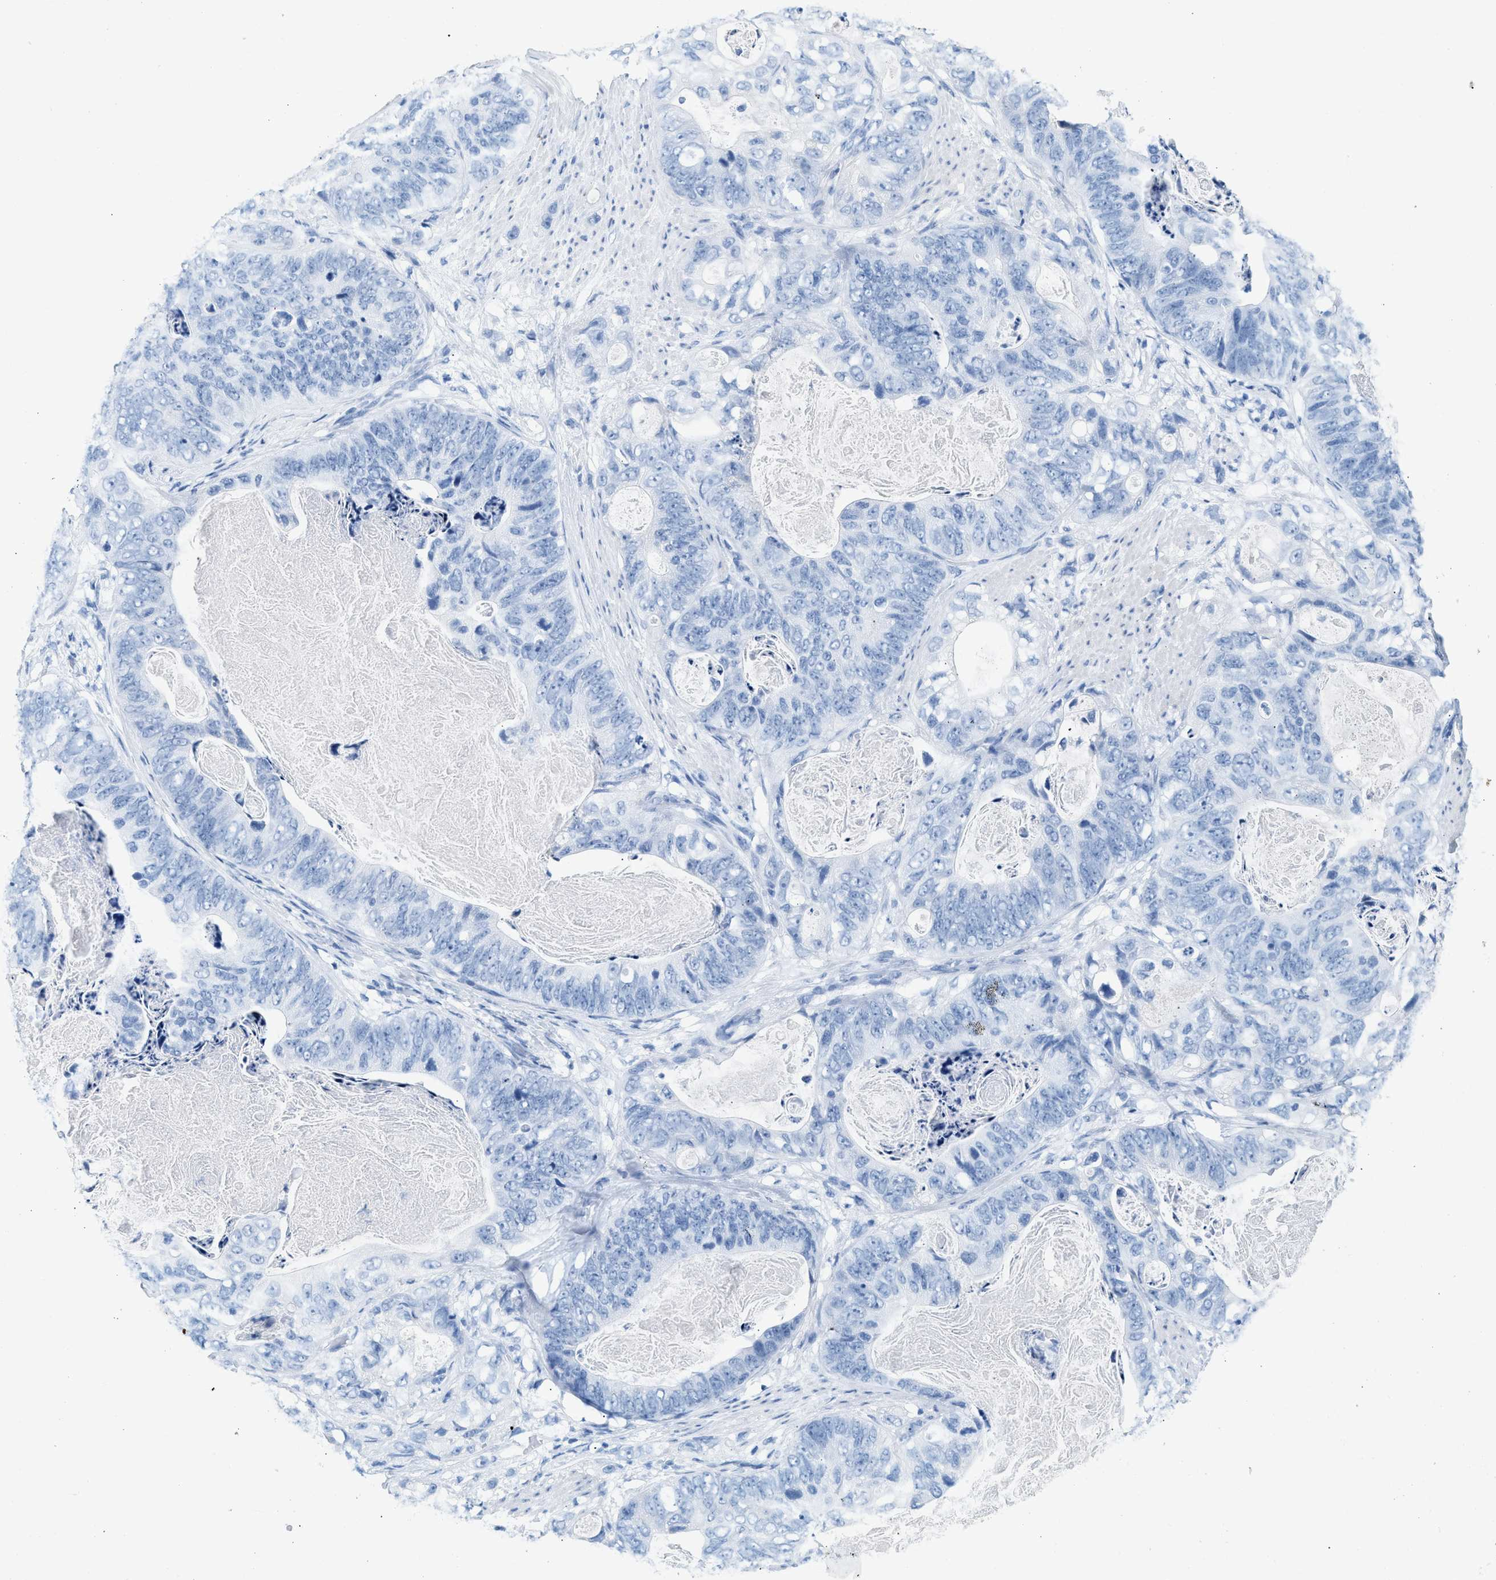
{"staining": {"intensity": "negative", "quantity": "none", "location": "none"}, "tissue": "stomach cancer", "cell_type": "Tumor cells", "image_type": "cancer", "snomed": [{"axis": "morphology", "description": "Adenocarcinoma, NOS"}, {"axis": "topography", "description": "Stomach"}], "caption": "DAB immunohistochemical staining of human adenocarcinoma (stomach) exhibits no significant expression in tumor cells.", "gene": "HHATL", "patient": {"sex": "female", "age": 89}}